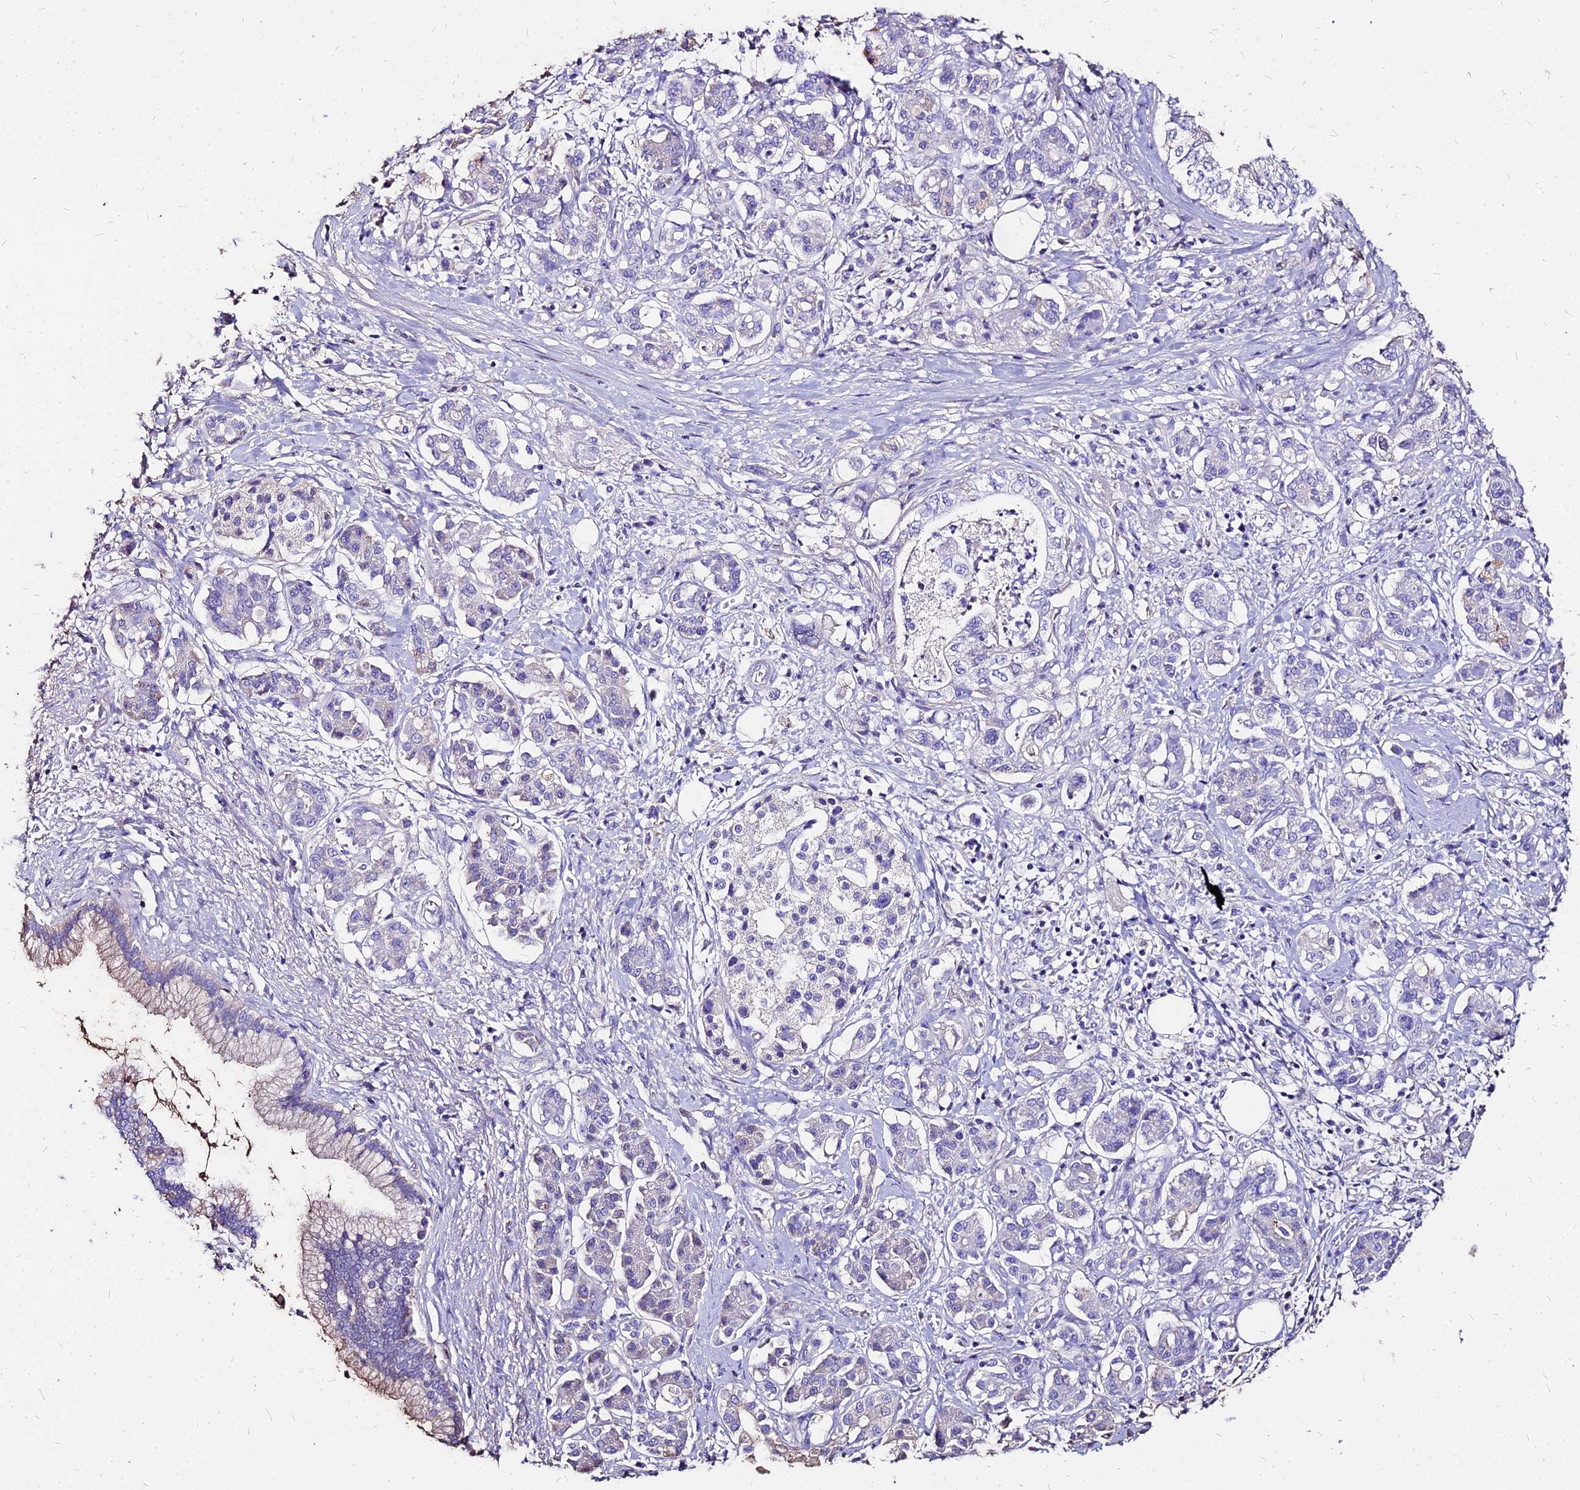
{"staining": {"intensity": "negative", "quantity": "none", "location": "none"}, "tissue": "pancreatic cancer", "cell_type": "Tumor cells", "image_type": "cancer", "snomed": [{"axis": "morphology", "description": "Adenocarcinoma, NOS"}, {"axis": "topography", "description": "Pancreas"}], "caption": "This is an IHC micrograph of human pancreatic cancer (adenocarcinoma). There is no staining in tumor cells.", "gene": "NME5", "patient": {"sex": "female", "age": 73}}